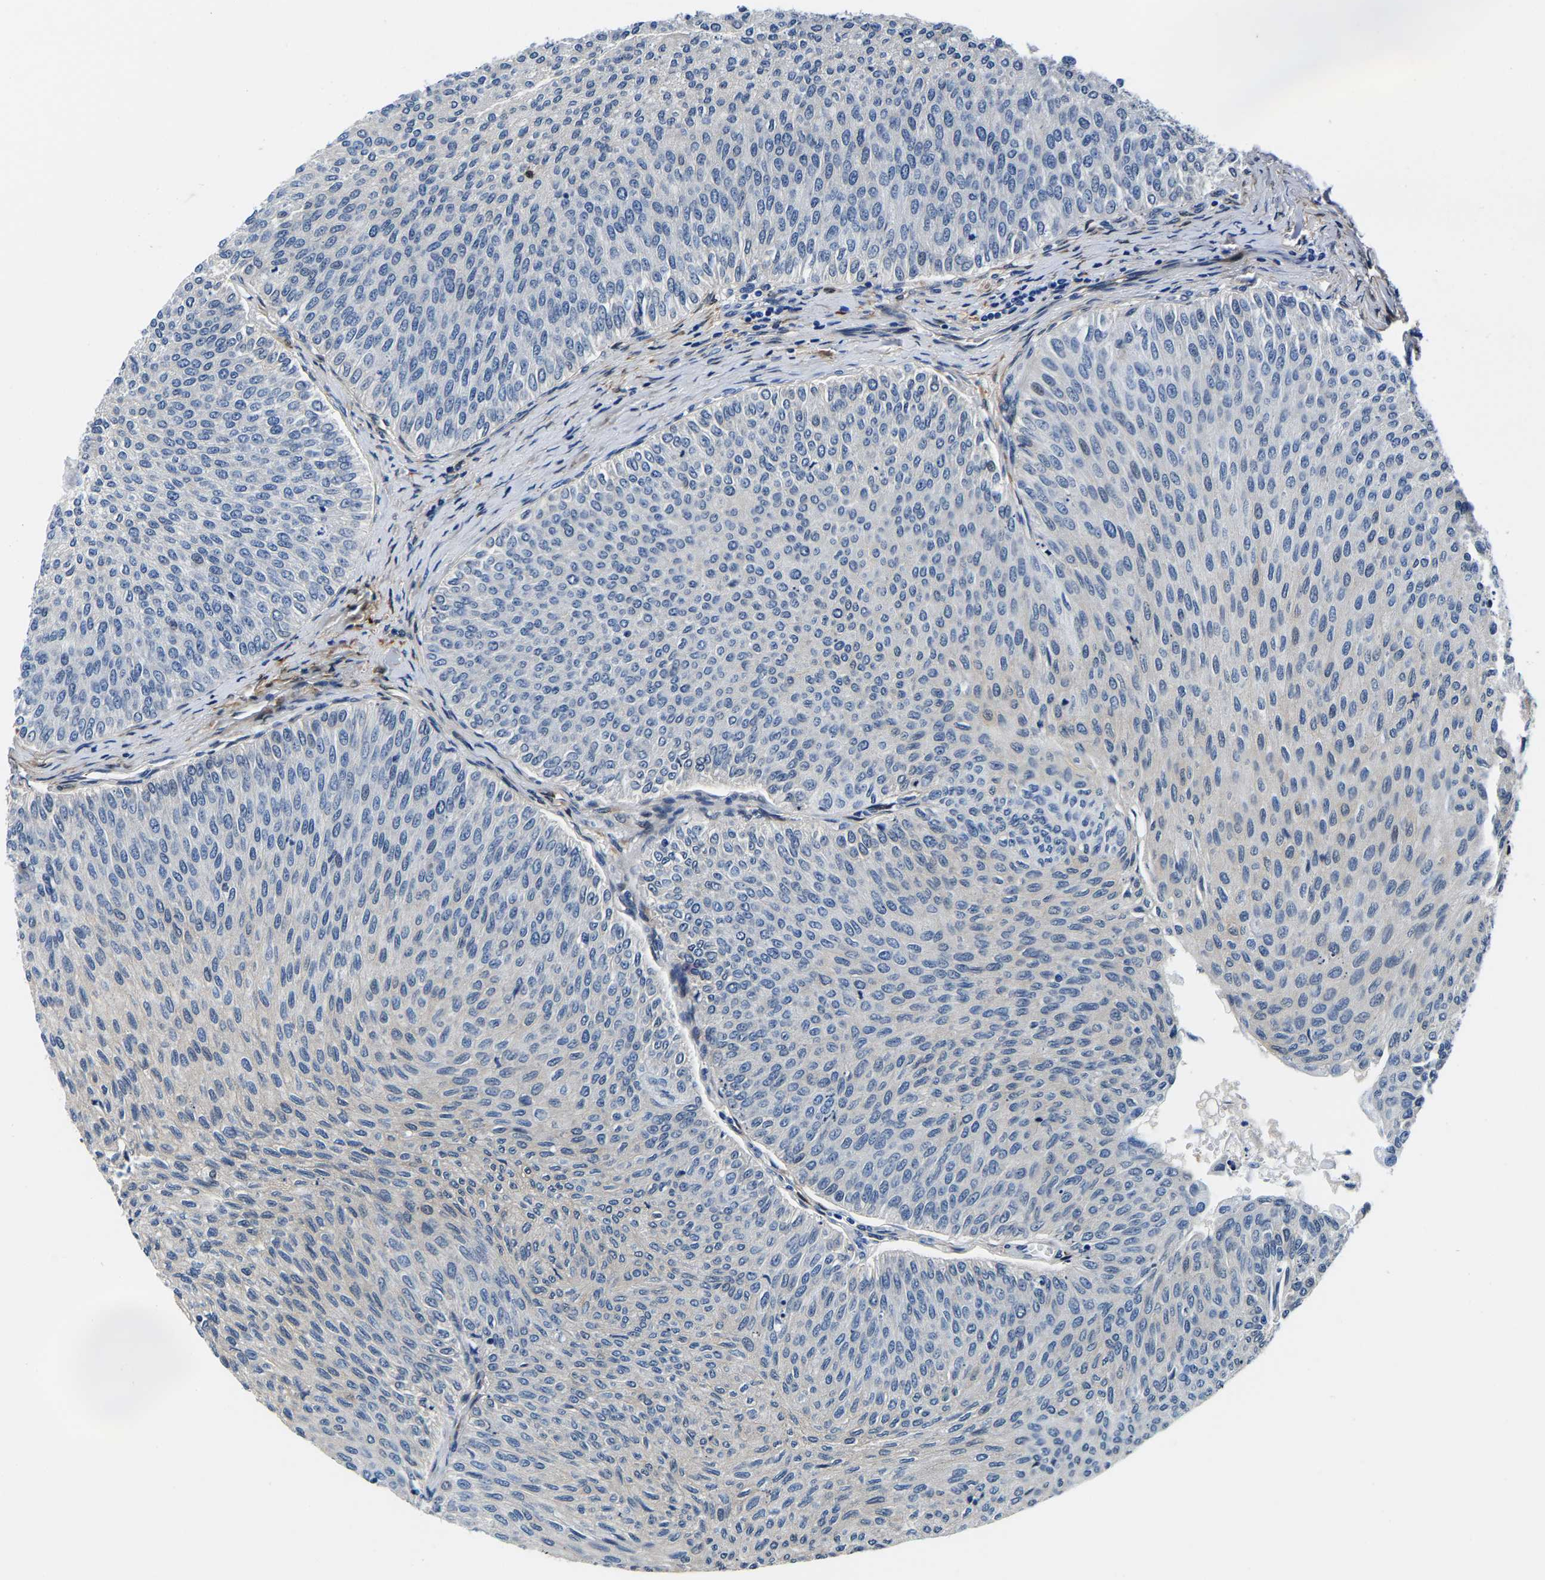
{"staining": {"intensity": "negative", "quantity": "none", "location": "none"}, "tissue": "urothelial cancer", "cell_type": "Tumor cells", "image_type": "cancer", "snomed": [{"axis": "morphology", "description": "Urothelial carcinoma, Low grade"}, {"axis": "topography", "description": "Urinary bladder"}], "caption": "Immunohistochemistry (IHC) histopathology image of human urothelial carcinoma (low-grade) stained for a protein (brown), which exhibits no positivity in tumor cells. (Stains: DAB immunohistochemistry with hematoxylin counter stain, Microscopy: brightfield microscopy at high magnification).", "gene": "S100A13", "patient": {"sex": "male", "age": 78}}